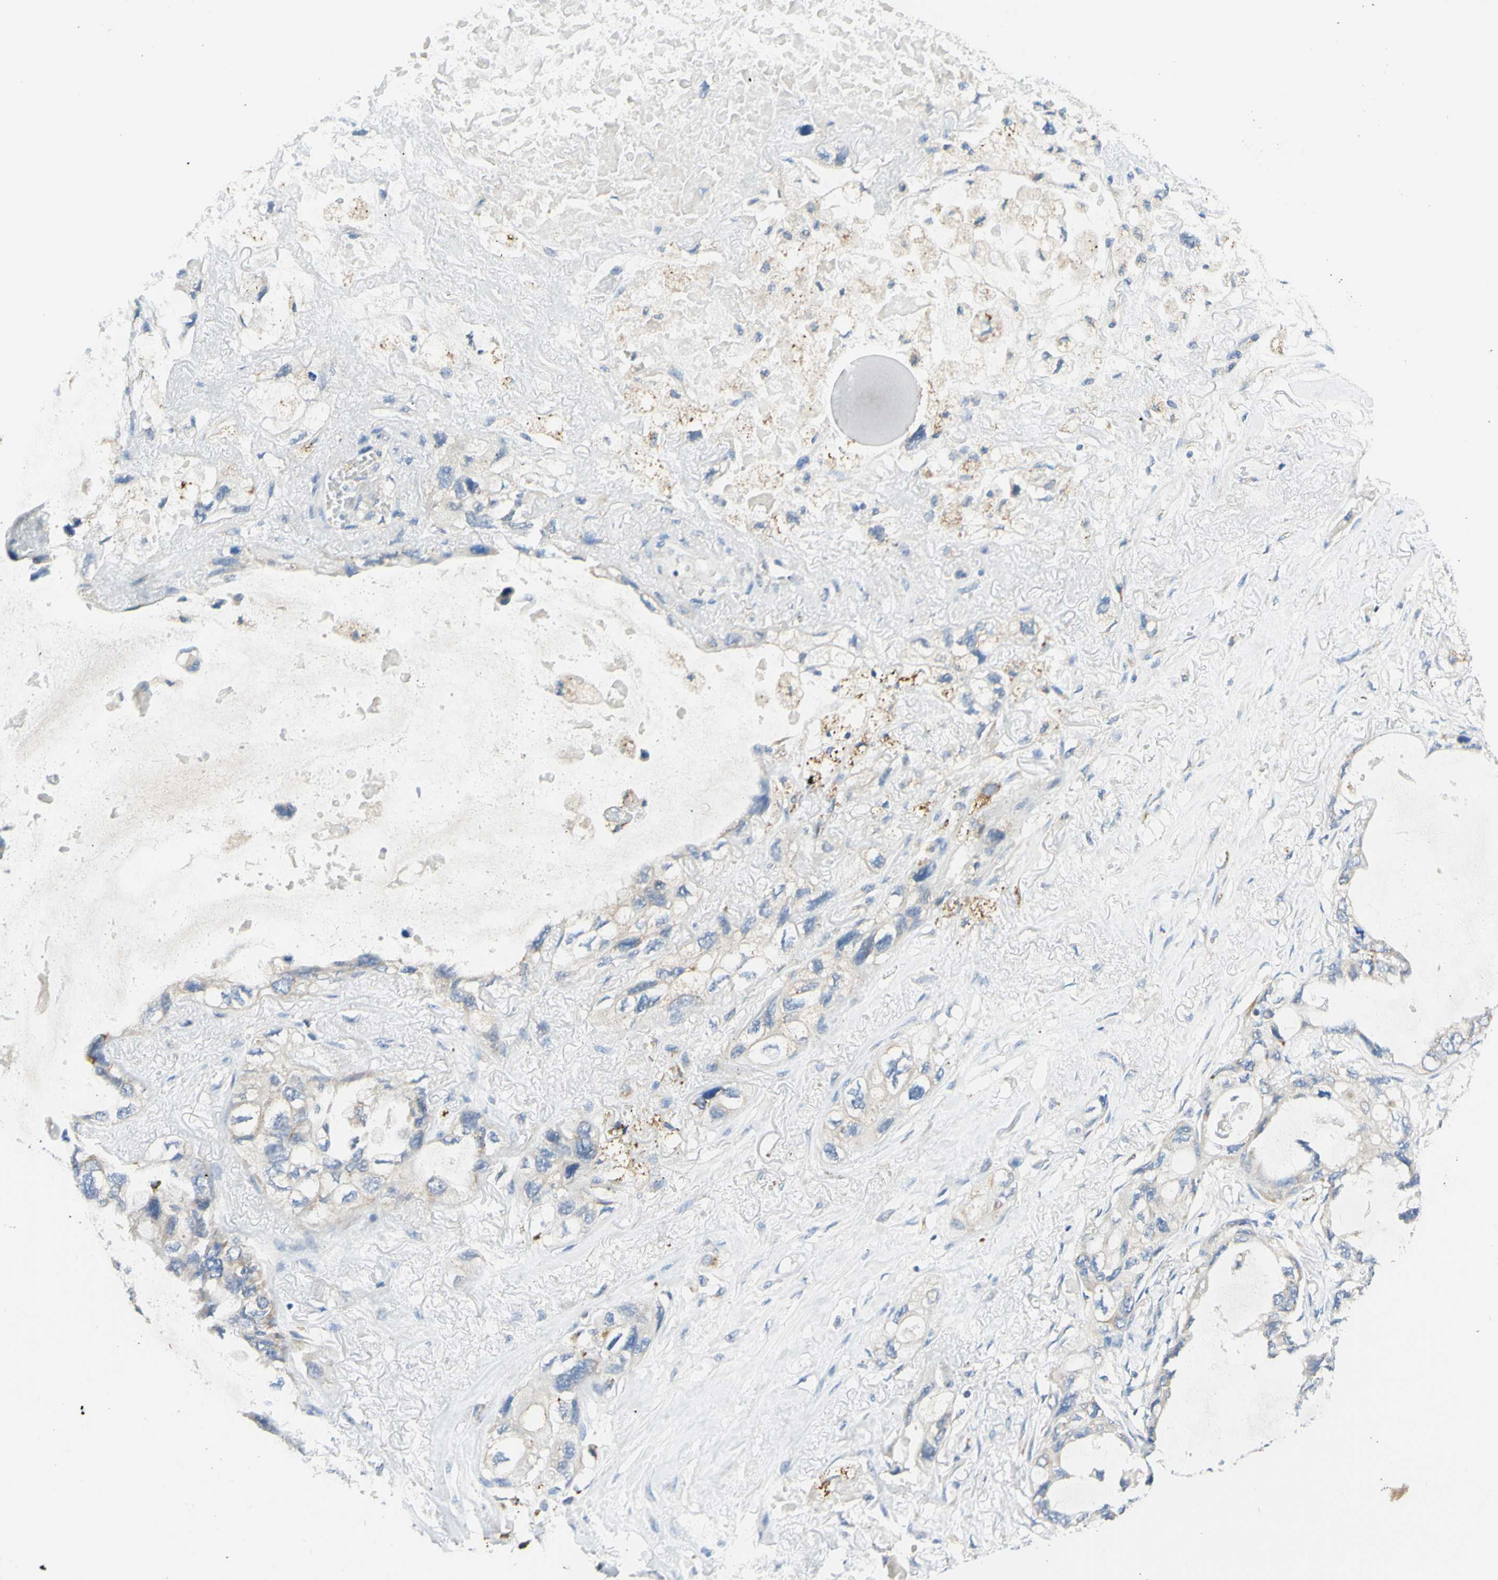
{"staining": {"intensity": "weak", "quantity": "25%-75%", "location": "cytoplasmic/membranous"}, "tissue": "lung cancer", "cell_type": "Tumor cells", "image_type": "cancer", "snomed": [{"axis": "morphology", "description": "Squamous cell carcinoma, NOS"}, {"axis": "topography", "description": "Lung"}], "caption": "Human squamous cell carcinoma (lung) stained with a brown dye exhibits weak cytoplasmic/membranous positive positivity in about 25%-75% of tumor cells.", "gene": "ARMC10", "patient": {"sex": "female", "age": 73}}